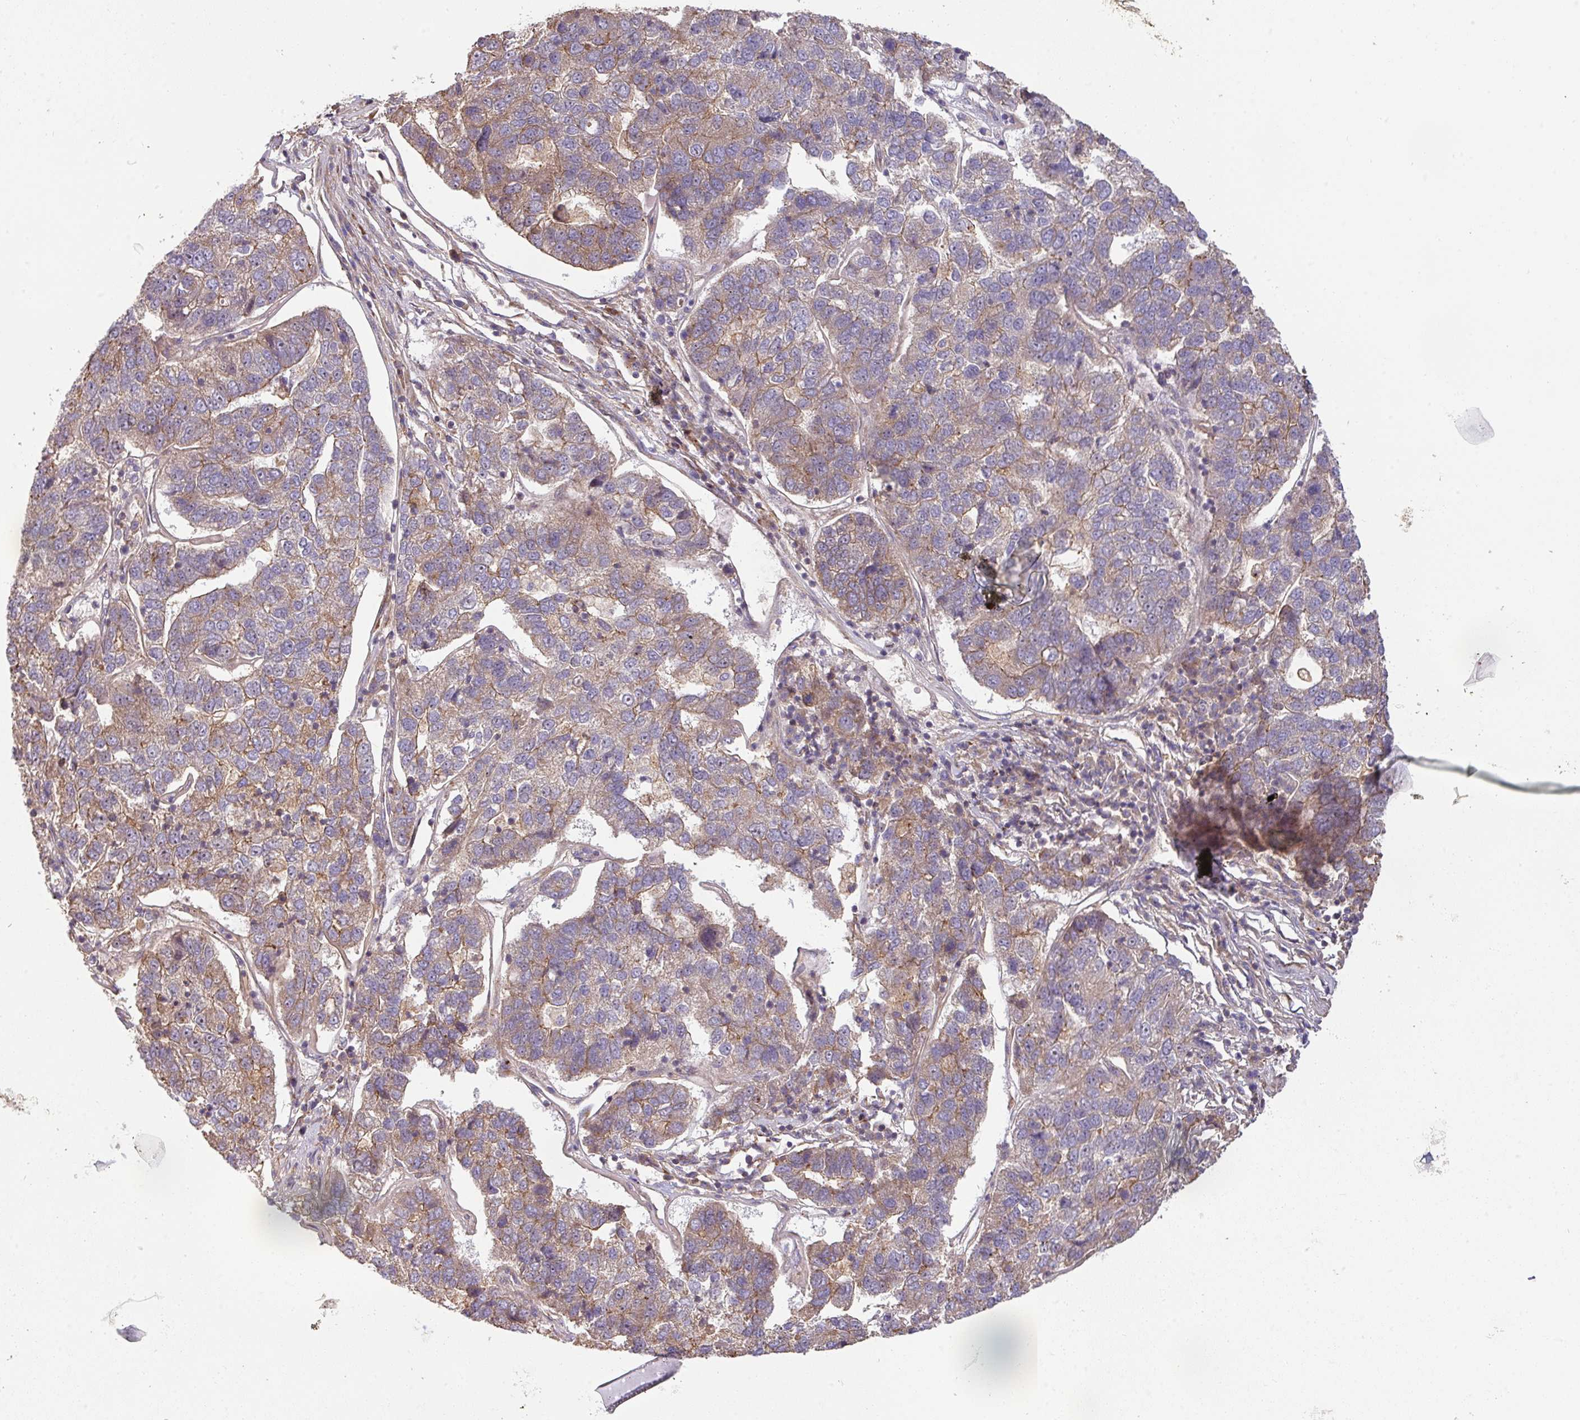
{"staining": {"intensity": "weak", "quantity": "25%-75%", "location": "cytoplasmic/membranous"}, "tissue": "pancreatic cancer", "cell_type": "Tumor cells", "image_type": "cancer", "snomed": [{"axis": "morphology", "description": "Adenocarcinoma, NOS"}, {"axis": "topography", "description": "Pancreas"}], "caption": "Protein expression analysis of human pancreatic adenocarcinoma reveals weak cytoplasmic/membranous expression in approximately 25%-75% of tumor cells.", "gene": "CASP2", "patient": {"sex": "female", "age": 61}}